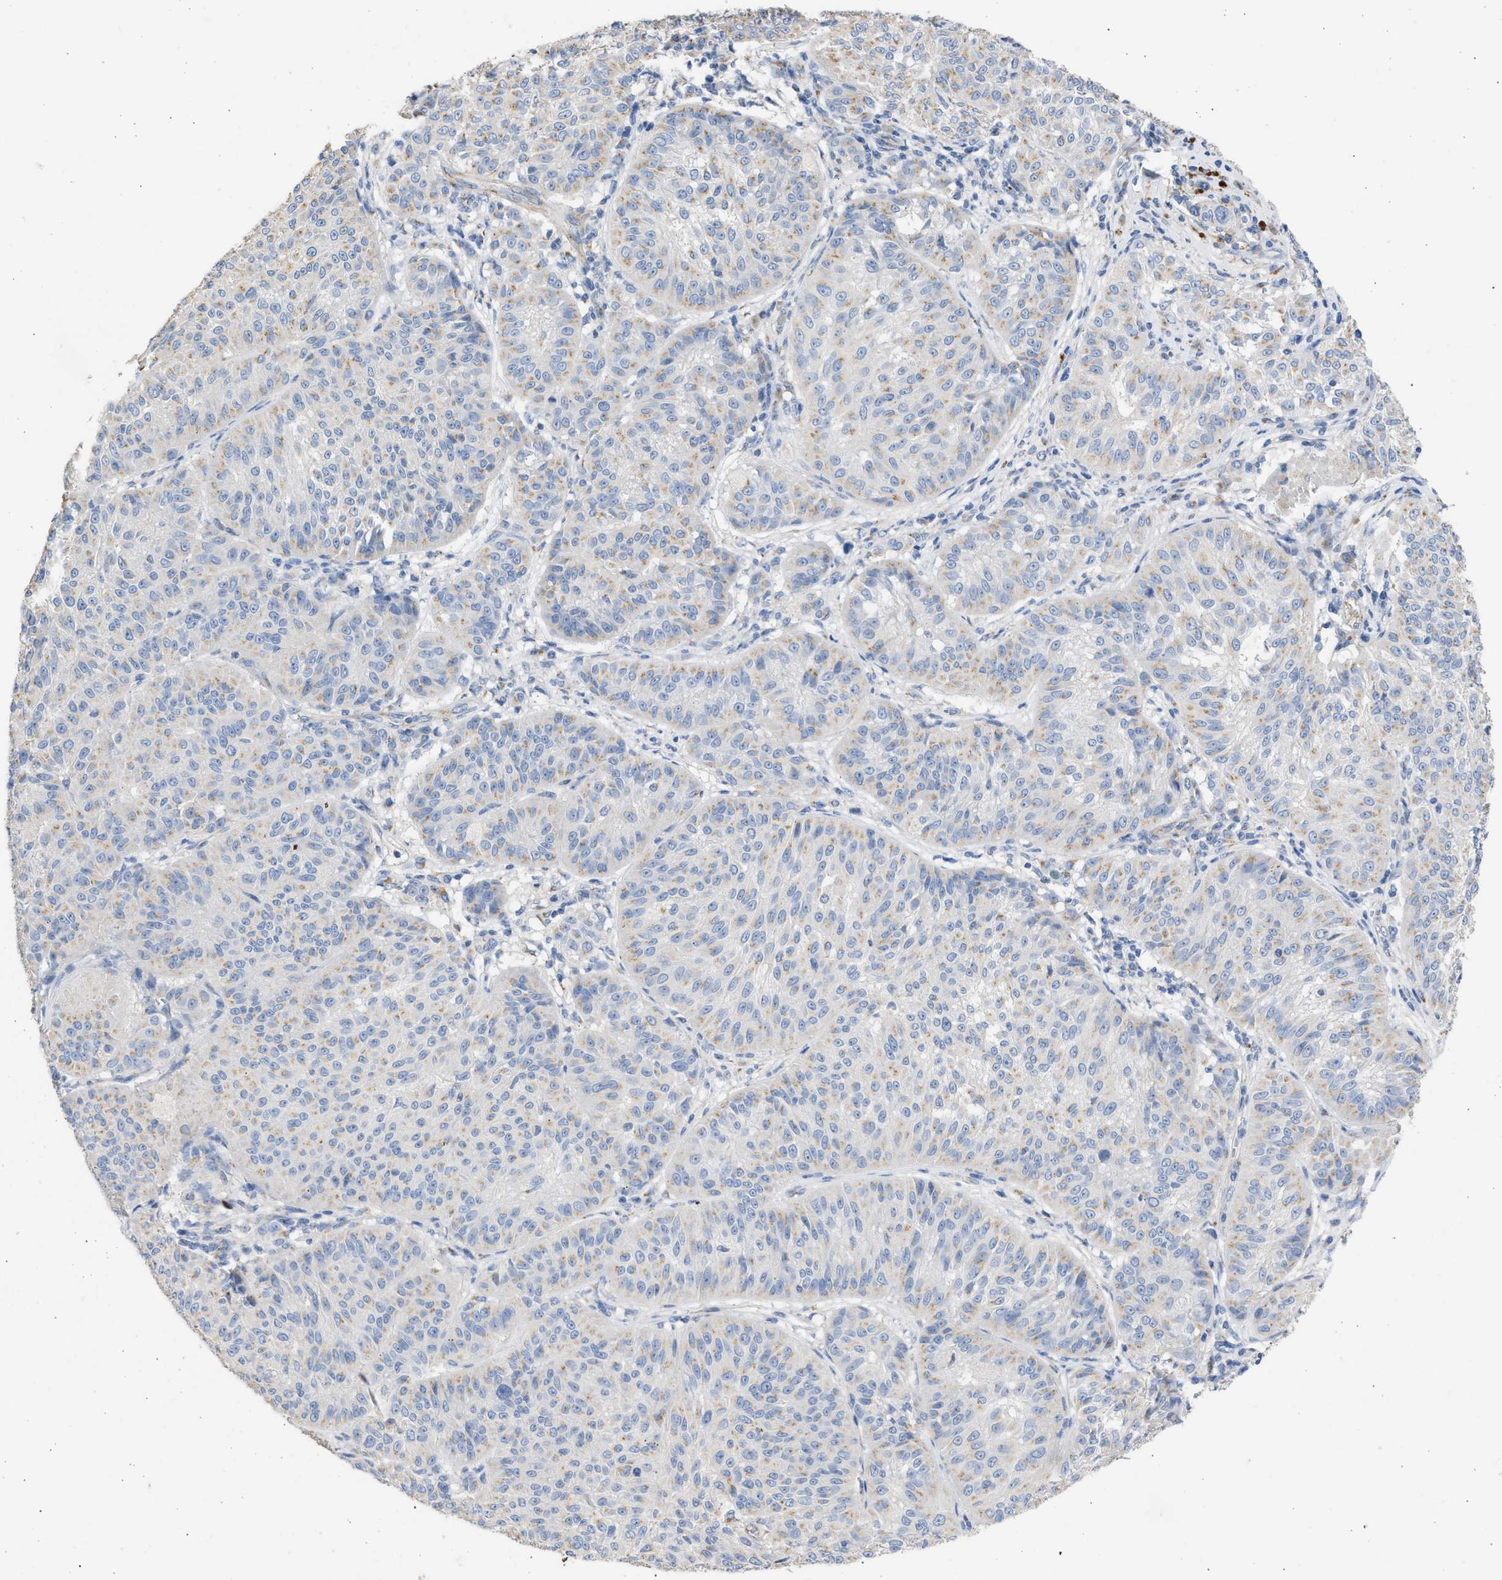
{"staining": {"intensity": "weak", "quantity": "25%-75%", "location": "cytoplasmic/membranous"}, "tissue": "melanoma", "cell_type": "Tumor cells", "image_type": "cancer", "snomed": [{"axis": "morphology", "description": "Malignant melanoma, NOS"}, {"axis": "topography", "description": "Skin"}], "caption": "A brown stain labels weak cytoplasmic/membranous expression of a protein in human melanoma tumor cells.", "gene": "IPO8", "patient": {"sex": "female", "age": 72}}